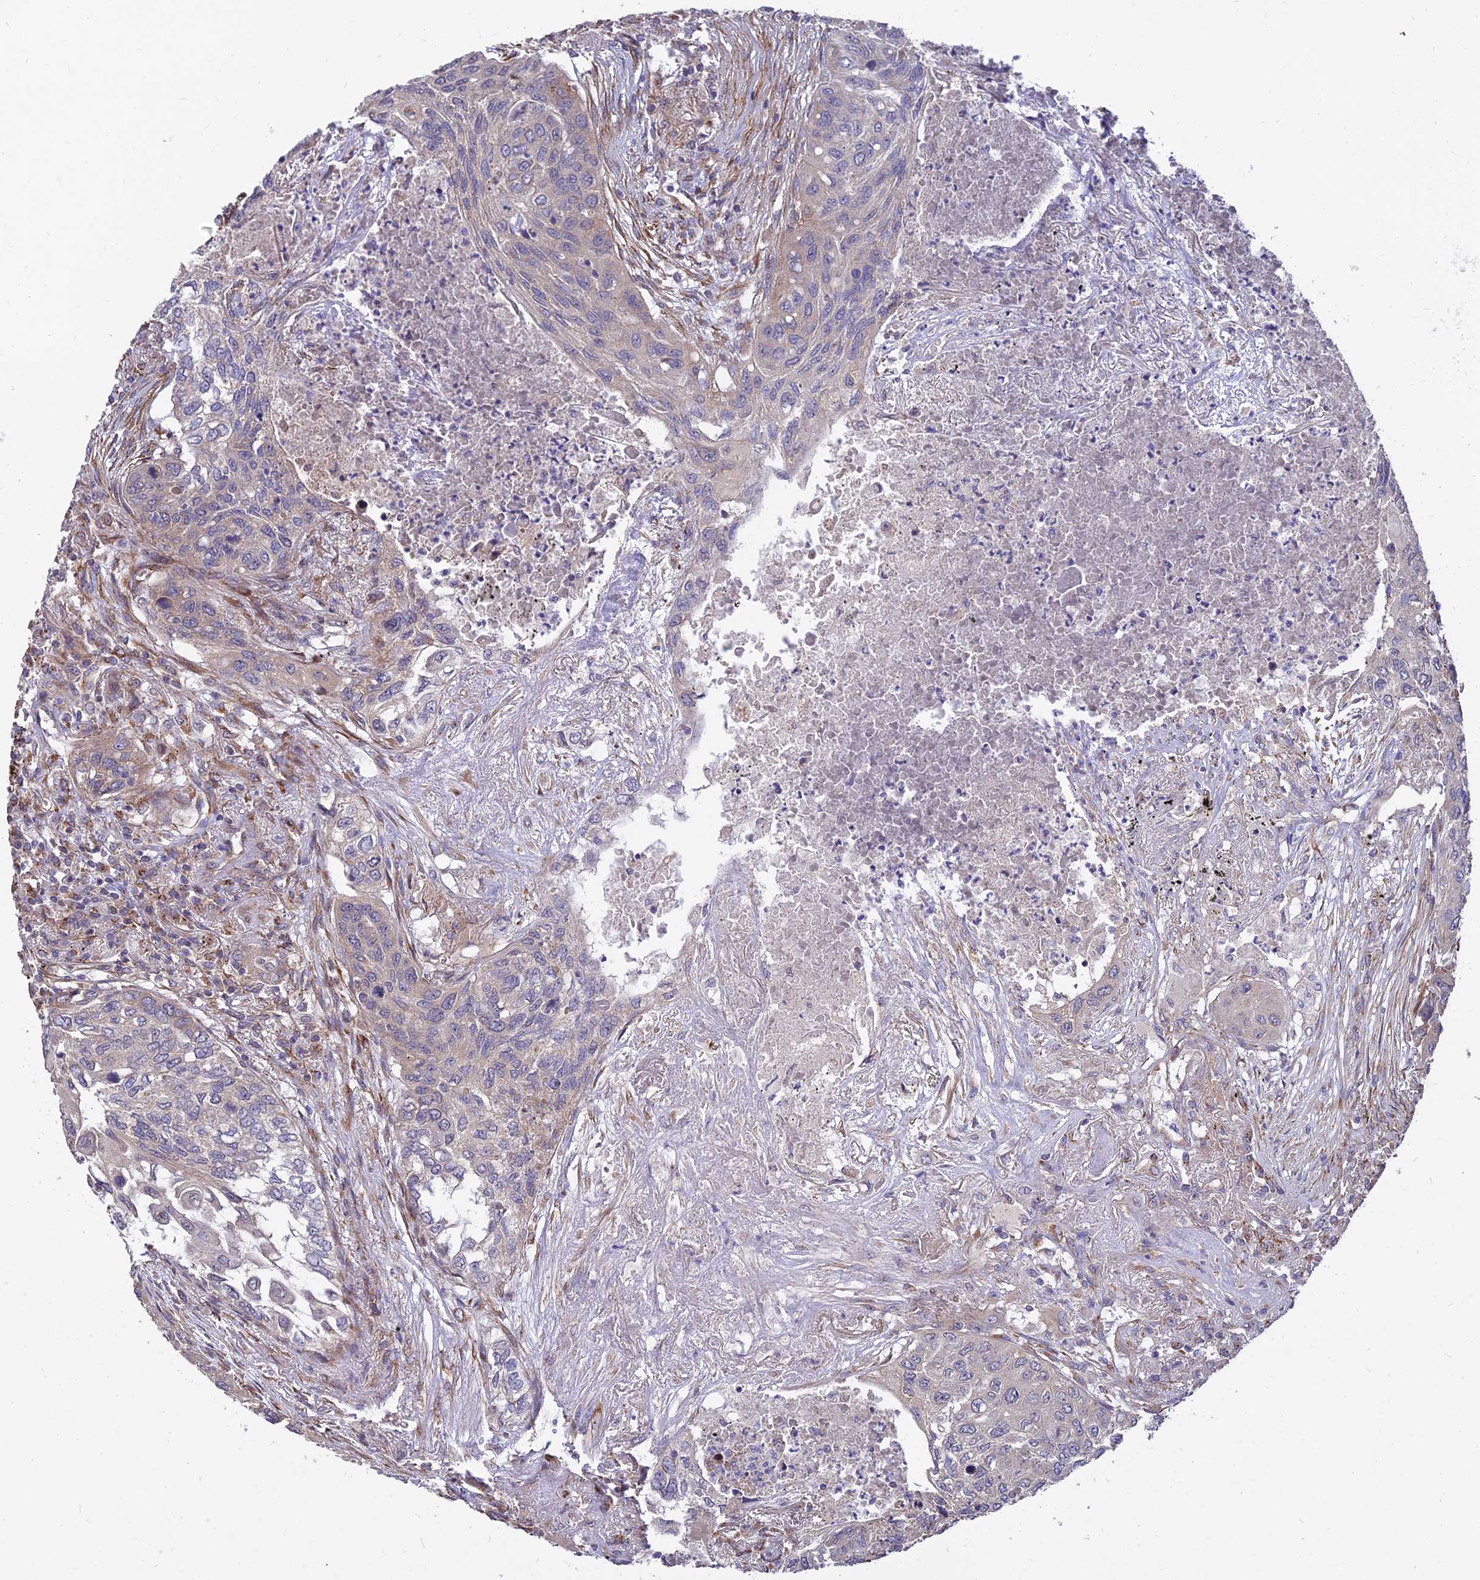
{"staining": {"intensity": "weak", "quantity": "25%-75%", "location": "cytoplasmic/membranous"}, "tissue": "lung cancer", "cell_type": "Tumor cells", "image_type": "cancer", "snomed": [{"axis": "morphology", "description": "Squamous cell carcinoma, NOS"}, {"axis": "topography", "description": "Lung"}], "caption": "Tumor cells demonstrate low levels of weak cytoplasmic/membranous positivity in approximately 25%-75% of cells in squamous cell carcinoma (lung). The staining was performed using DAB (3,3'-diaminobenzidine) to visualize the protein expression in brown, while the nuclei were stained in blue with hematoxylin (Magnification: 20x).", "gene": "ARL8B", "patient": {"sex": "female", "age": 63}}